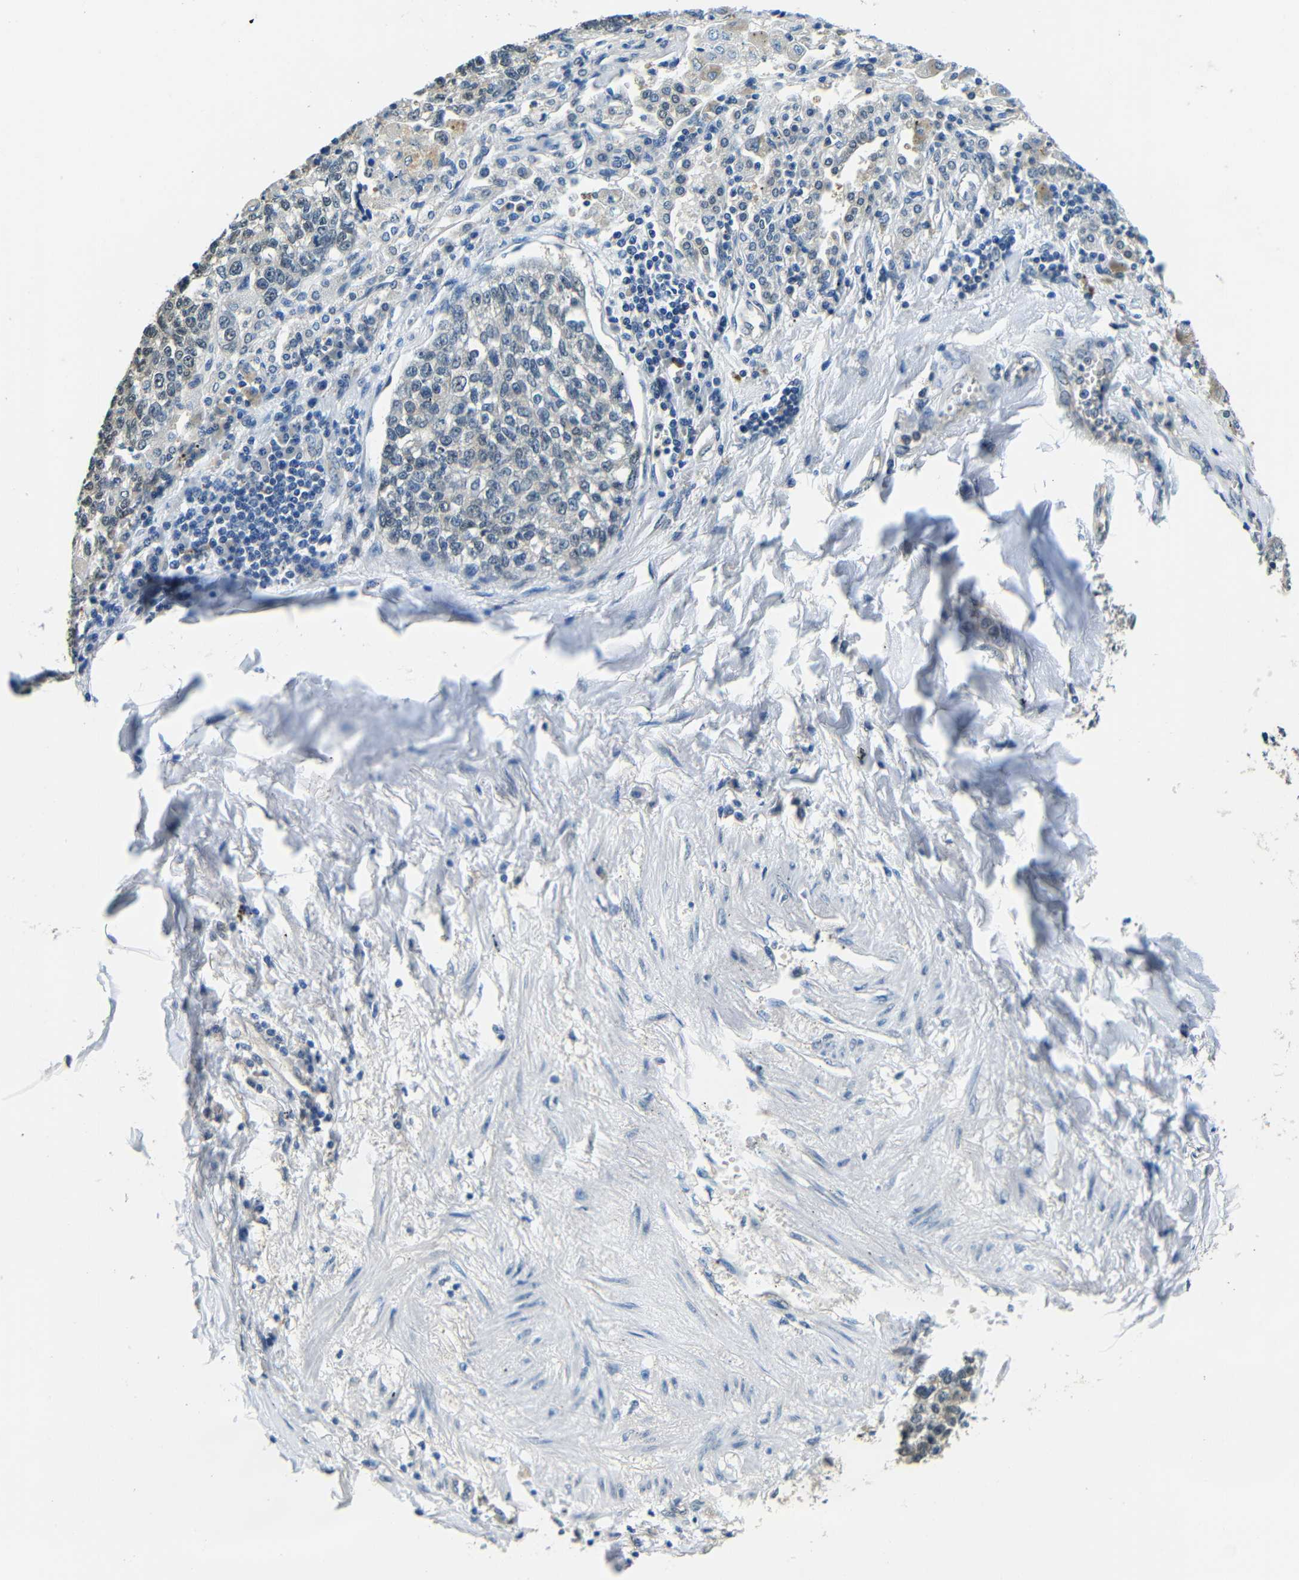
{"staining": {"intensity": "negative", "quantity": "none", "location": "none"}, "tissue": "lung cancer", "cell_type": "Tumor cells", "image_type": "cancer", "snomed": [{"axis": "morphology", "description": "Adenocarcinoma, NOS"}, {"axis": "topography", "description": "Lung"}], "caption": "DAB immunohistochemical staining of human adenocarcinoma (lung) shows no significant expression in tumor cells. The staining is performed using DAB brown chromogen with nuclei counter-stained in using hematoxylin.", "gene": "ADAP1", "patient": {"sex": "male", "age": 49}}